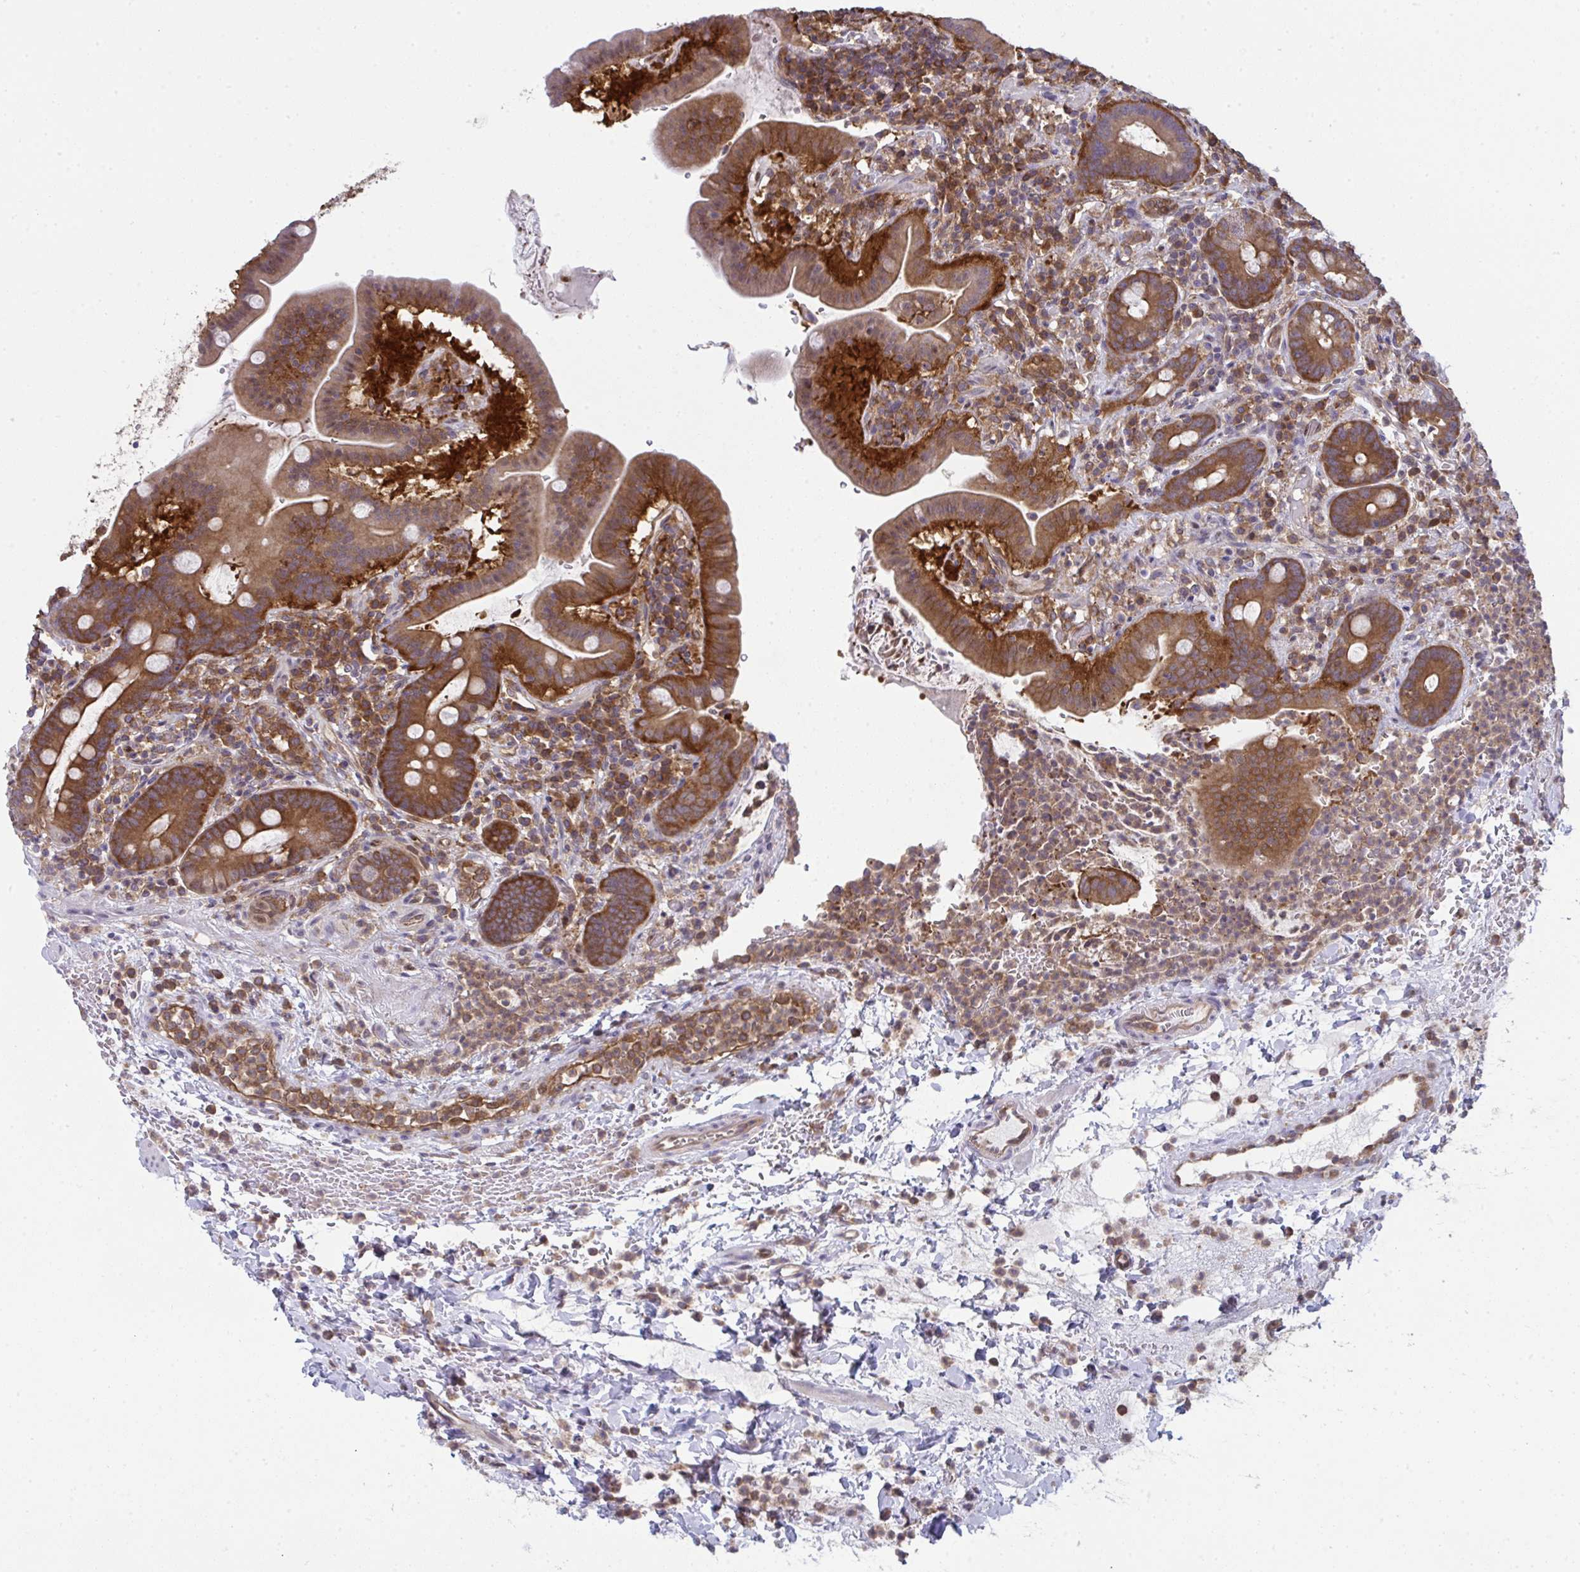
{"staining": {"intensity": "moderate", "quantity": ">75%", "location": "cytoplasmic/membranous"}, "tissue": "small intestine", "cell_type": "Glandular cells", "image_type": "normal", "snomed": [{"axis": "morphology", "description": "Normal tissue, NOS"}, {"axis": "topography", "description": "Small intestine"}], "caption": "Brown immunohistochemical staining in benign human small intestine displays moderate cytoplasmic/membranous expression in approximately >75% of glandular cells.", "gene": "ALDH16A1", "patient": {"sex": "male", "age": 26}}